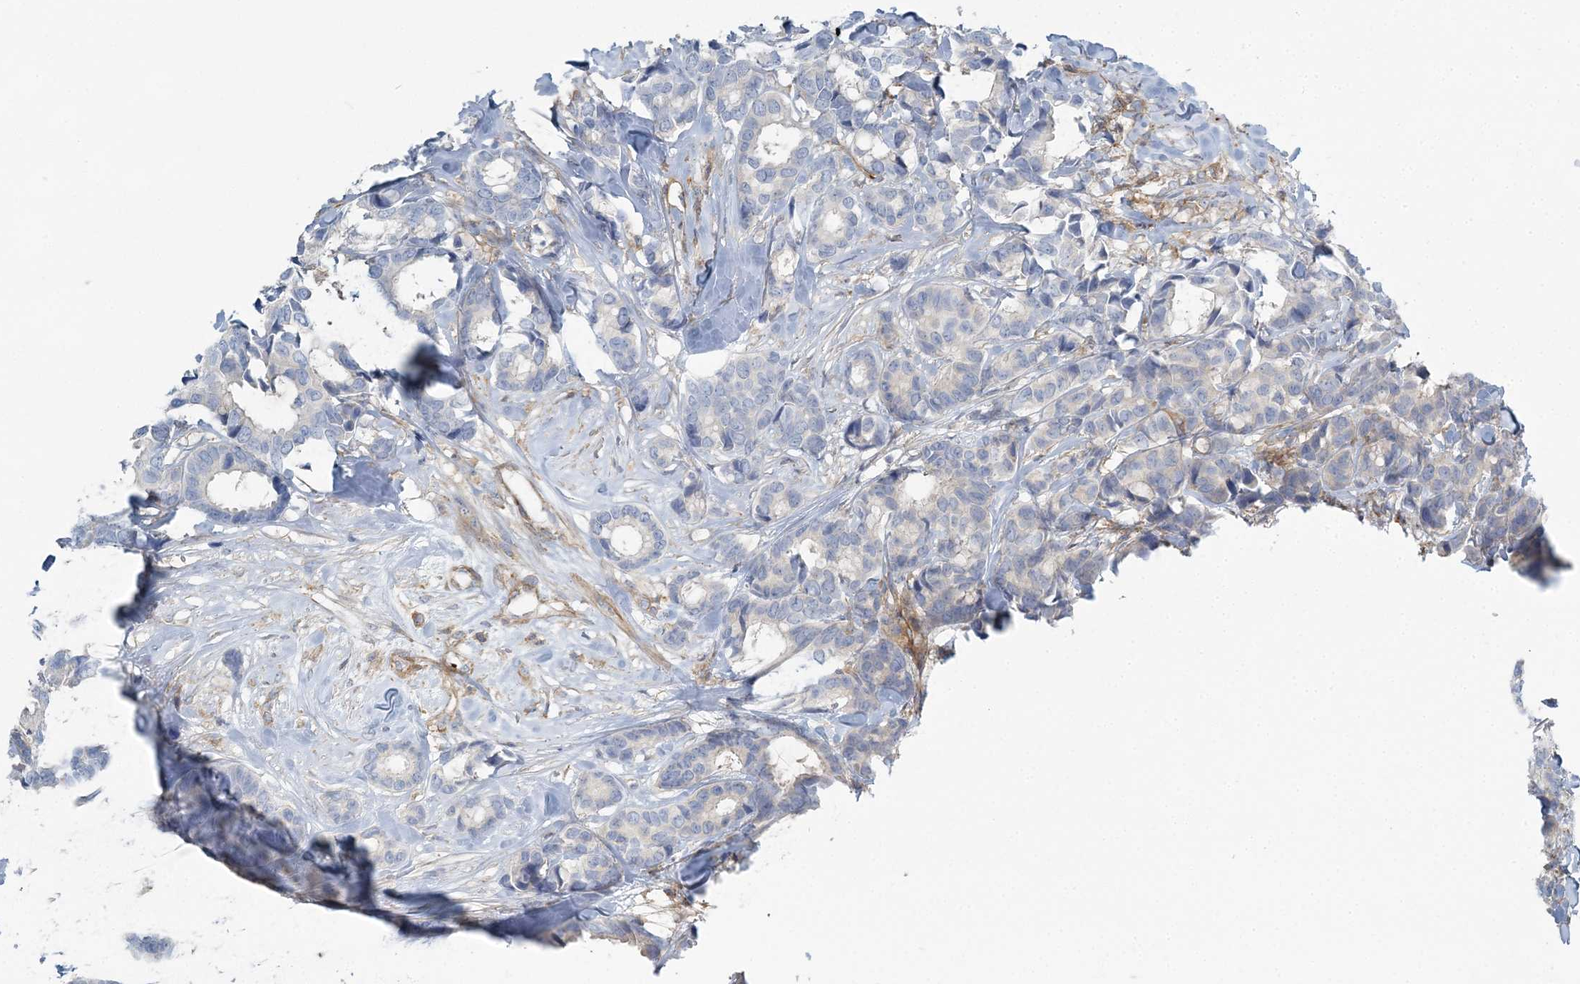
{"staining": {"intensity": "negative", "quantity": "none", "location": "none"}, "tissue": "breast cancer", "cell_type": "Tumor cells", "image_type": "cancer", "snomed": [{"axis": "morphology", "description": "Duct carcinoma"}, {"axis": "topography", "description": "Breast"}], "caption": "This photomicrograph is of breast infiltrating ductal carcinoma stained with immunohistochemistry to label a protein in brown with the nuclei are counter-stained blue. There is no staining in tumor cells. (DAB (3,3'-diaminobenzidine) immunohistochemistry, high magnification).", "gene": "CUEDC2", "patient": {"sex": "female", "age": 87}}